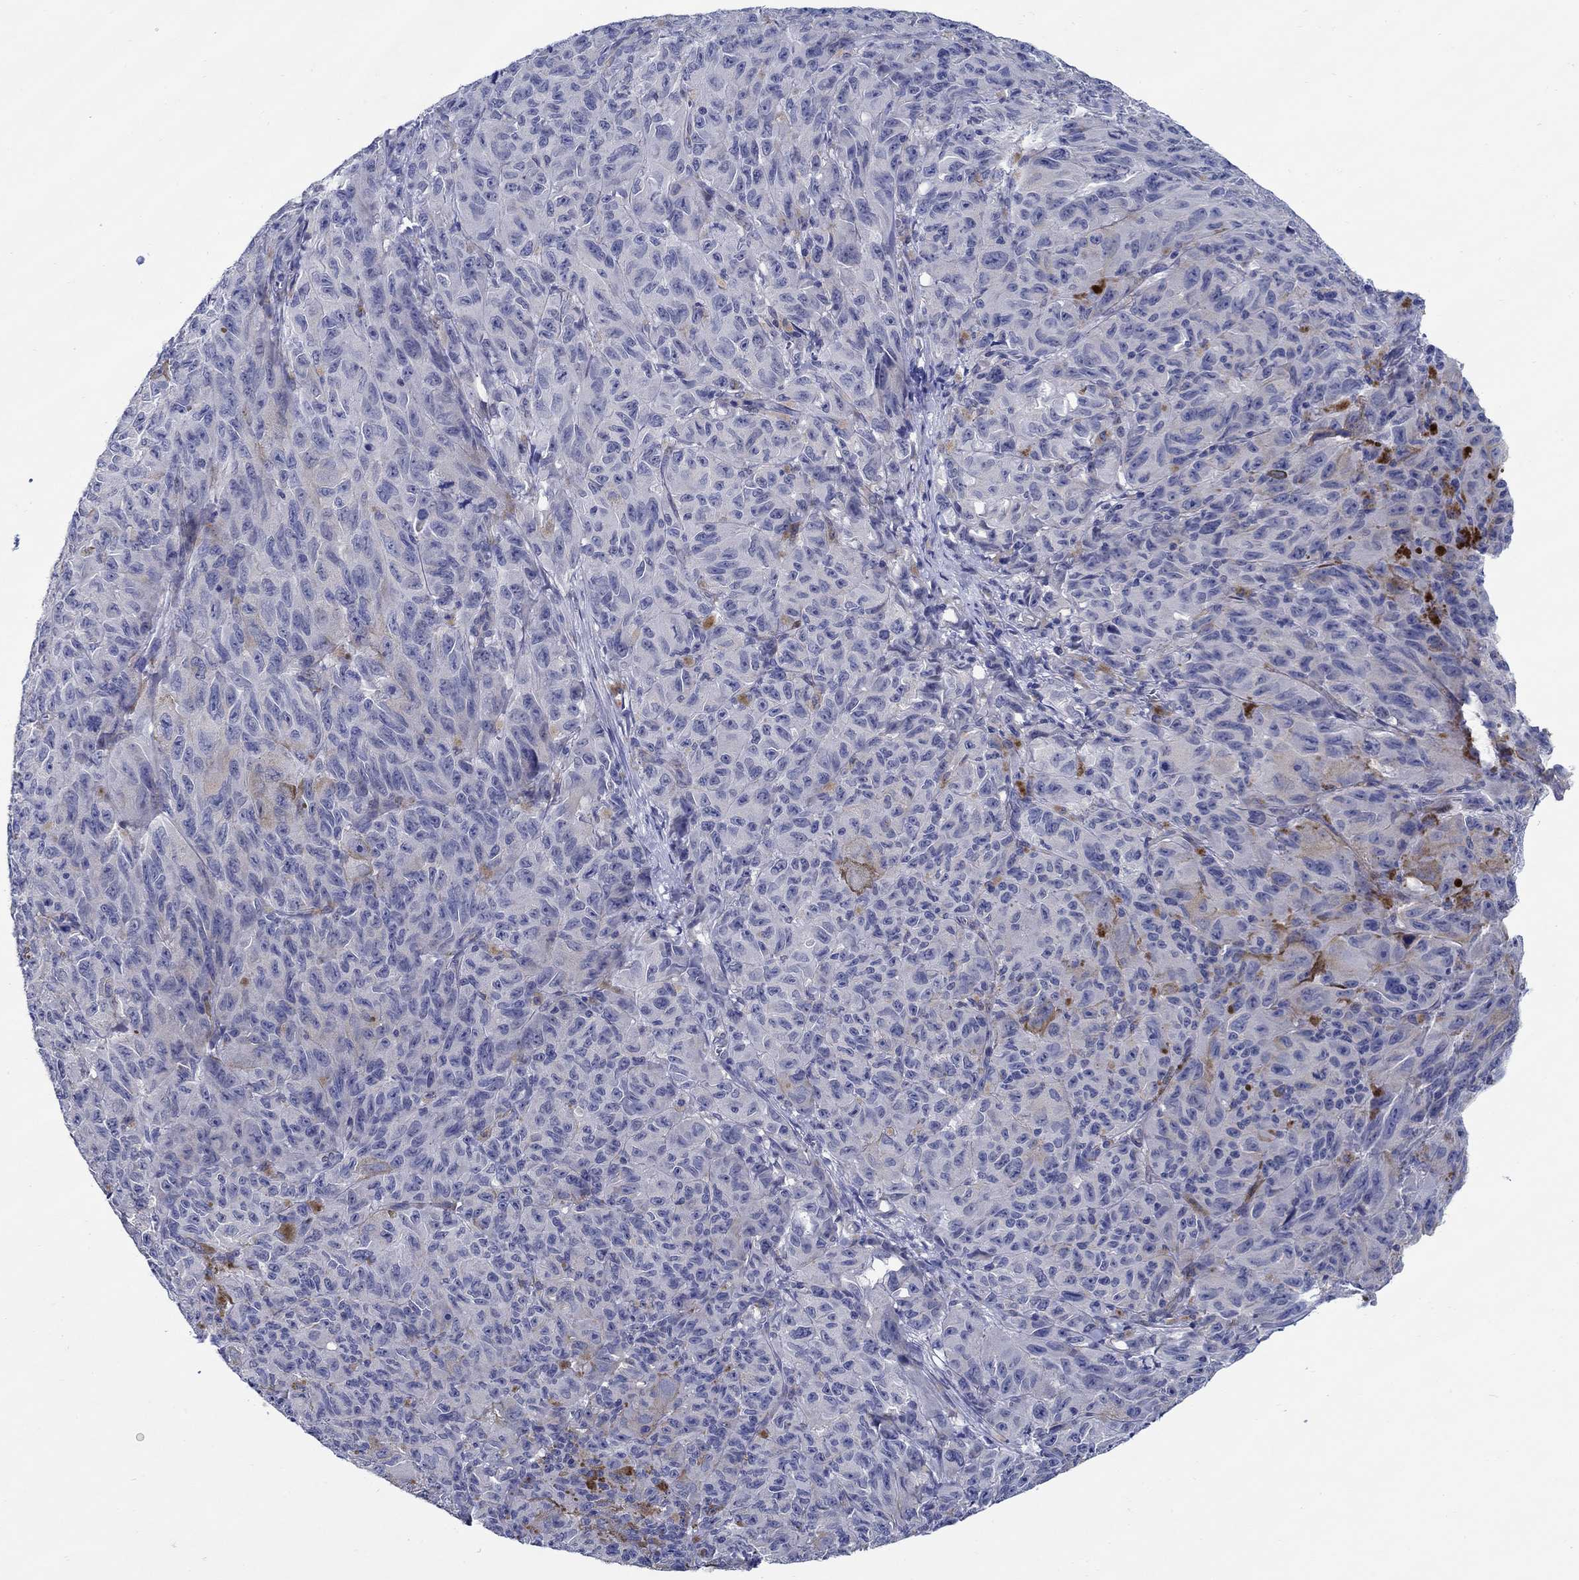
{"staining": {"intensity": "negative", "quantity": "none", "location": "none"}, "tissue": "melanoma", "cell_type": "Tumor cells", "image_type": "cancer", "snomed": [{"axis": "morphology", "description": "Malignant melanoma, NOS"}, {"axis": "topography", "description": "Vulva, labia, clitoris and Bartholin´s gland, NO"}], "caption": "This micrograph is of melanoma stained with IHC to label a protein in brown with the nuclei are counter-stained blue. There is no expression in tumor cells. Brightfield microscopy of IHC stained with DAB (brown) and hematoxylin (blue), captured at high magnification.", "gene": "MC2R", "patient": {"sex": "female", "age": 75}}